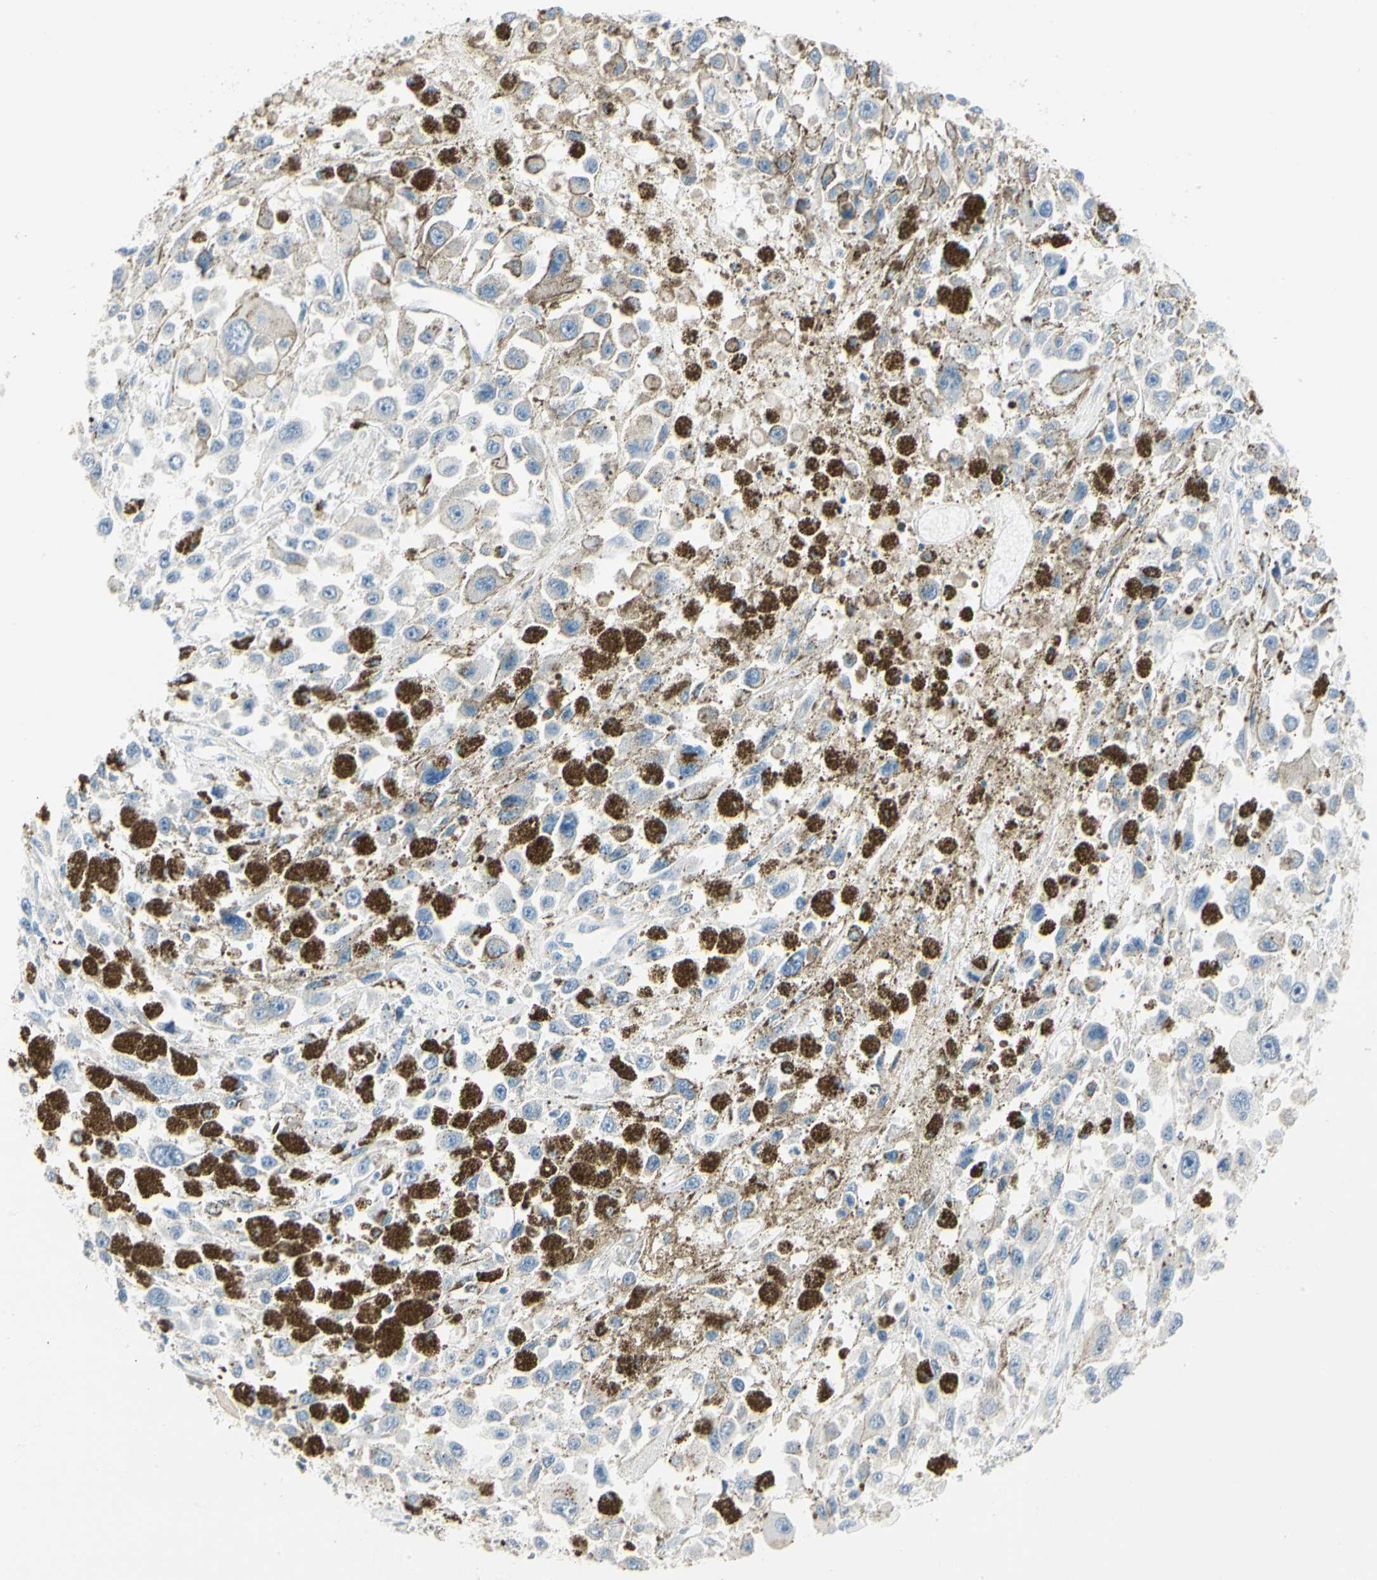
{"staining": {"intensity": "negative", "quantity": "none", "location": "none"}, "tissue": "melanoma", "cell_type": "Tumor cells", "image_type": "cancer", "snomed": [{"axis": "morphology", "description": "Malignant melanoma, Metastatic site"}, {"axis": "topography", "description": "Lymph node"}], "caption": "Malignant melanoma (metastatic site) was stained to show a protein in brown. There is no significant positivity in tumor cells.", "gene": "DUSP12", "patient": {"sex": "male", "age": 59}}